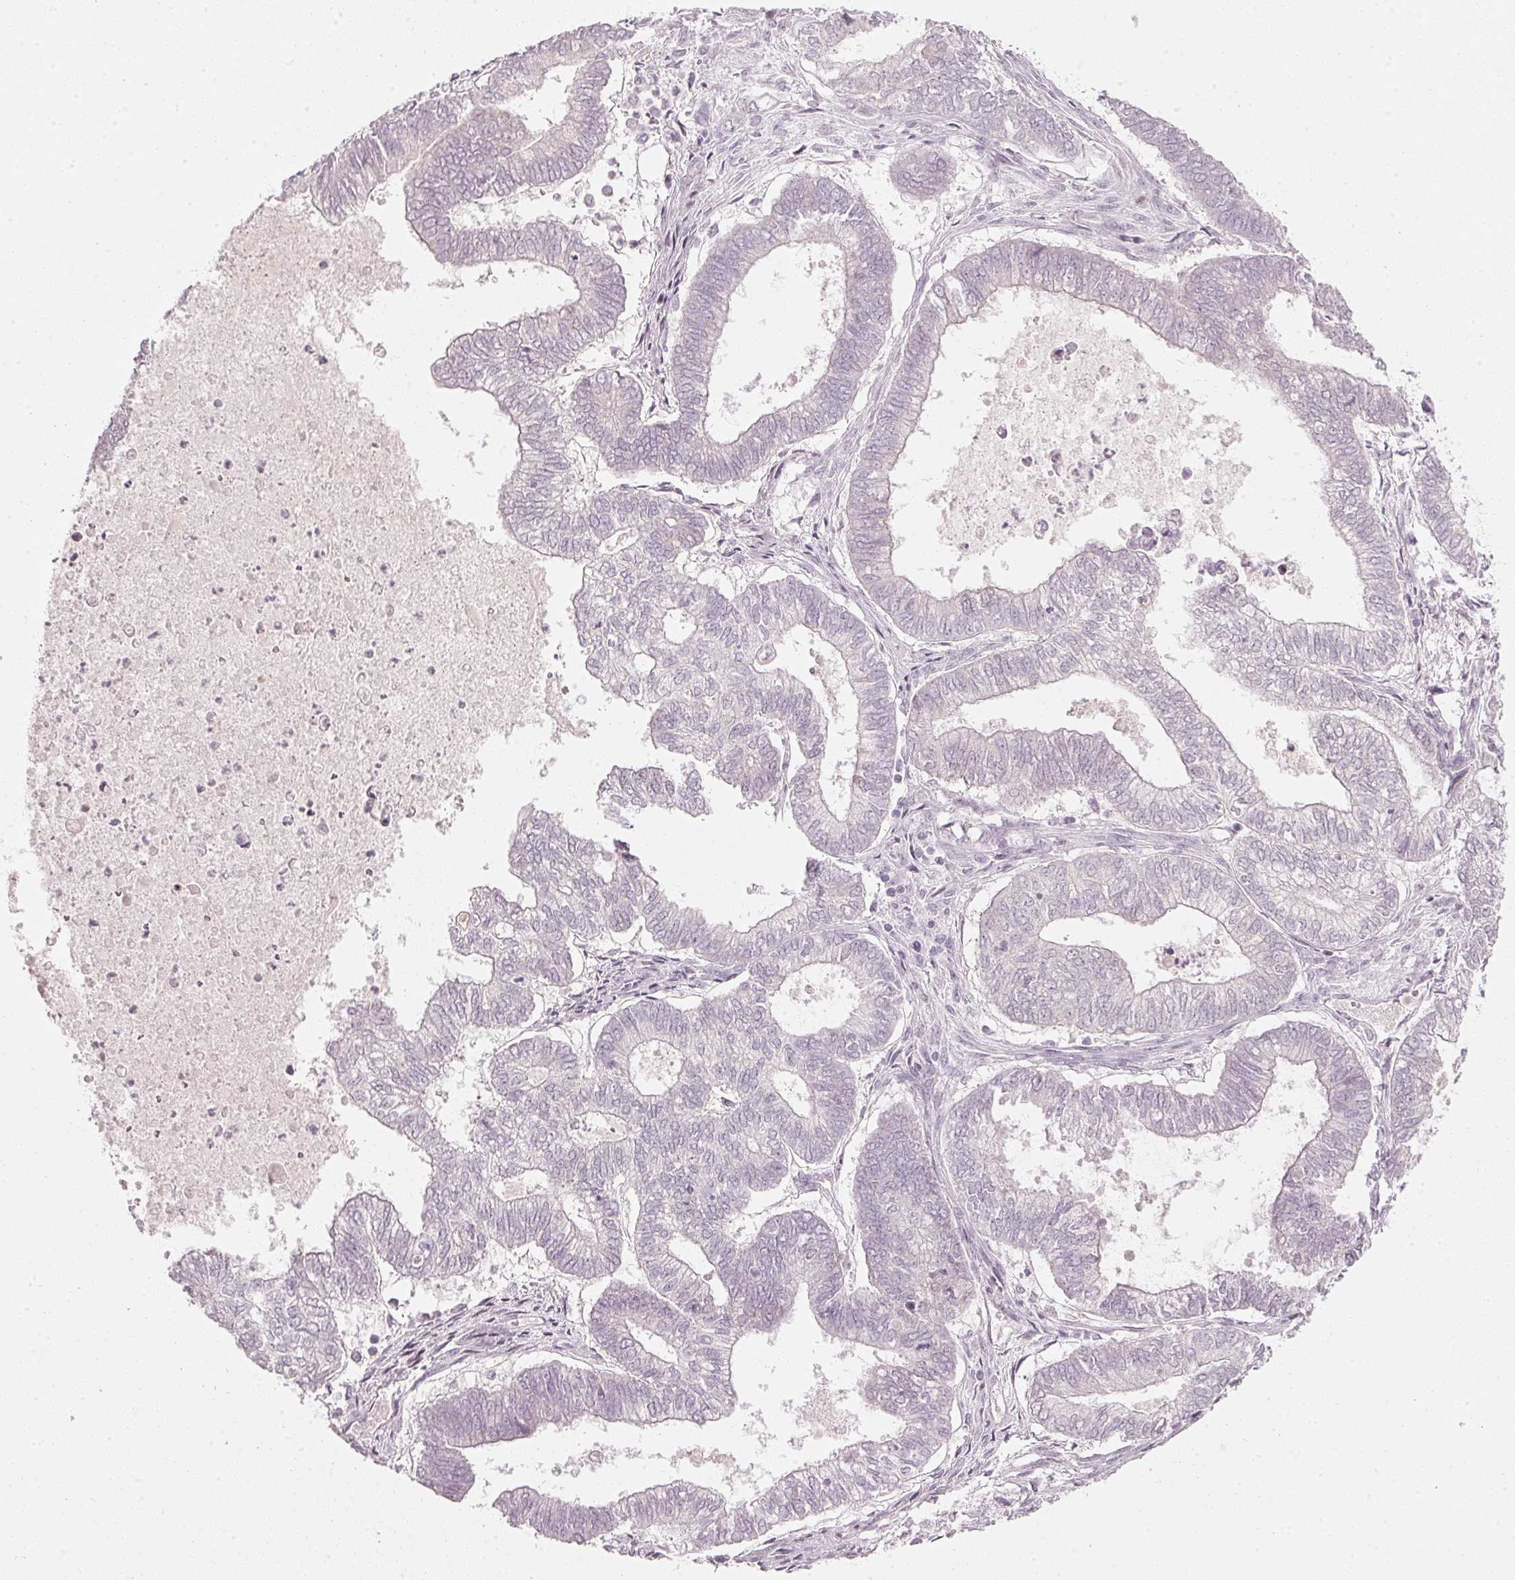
{"staining": {"intensity": "negative", "quantity": "none", "location": "none"}, "tissue": "ovarian cancer", "cell_type": "Tumor cells", "image_type": "cancer", "snomed": [{"axis": "morphology", "description": "Carcinoma, endometroid"}, {"axis": "topography", "description": "Ovary"}], "caption": "This is a micrograph of immunohistochemistry staining of ovarian endometroid carcinoma, which shows no staining in tumor cells.", "gene": "SFRP4", "patient": {"sex": "female", "age": 64}}